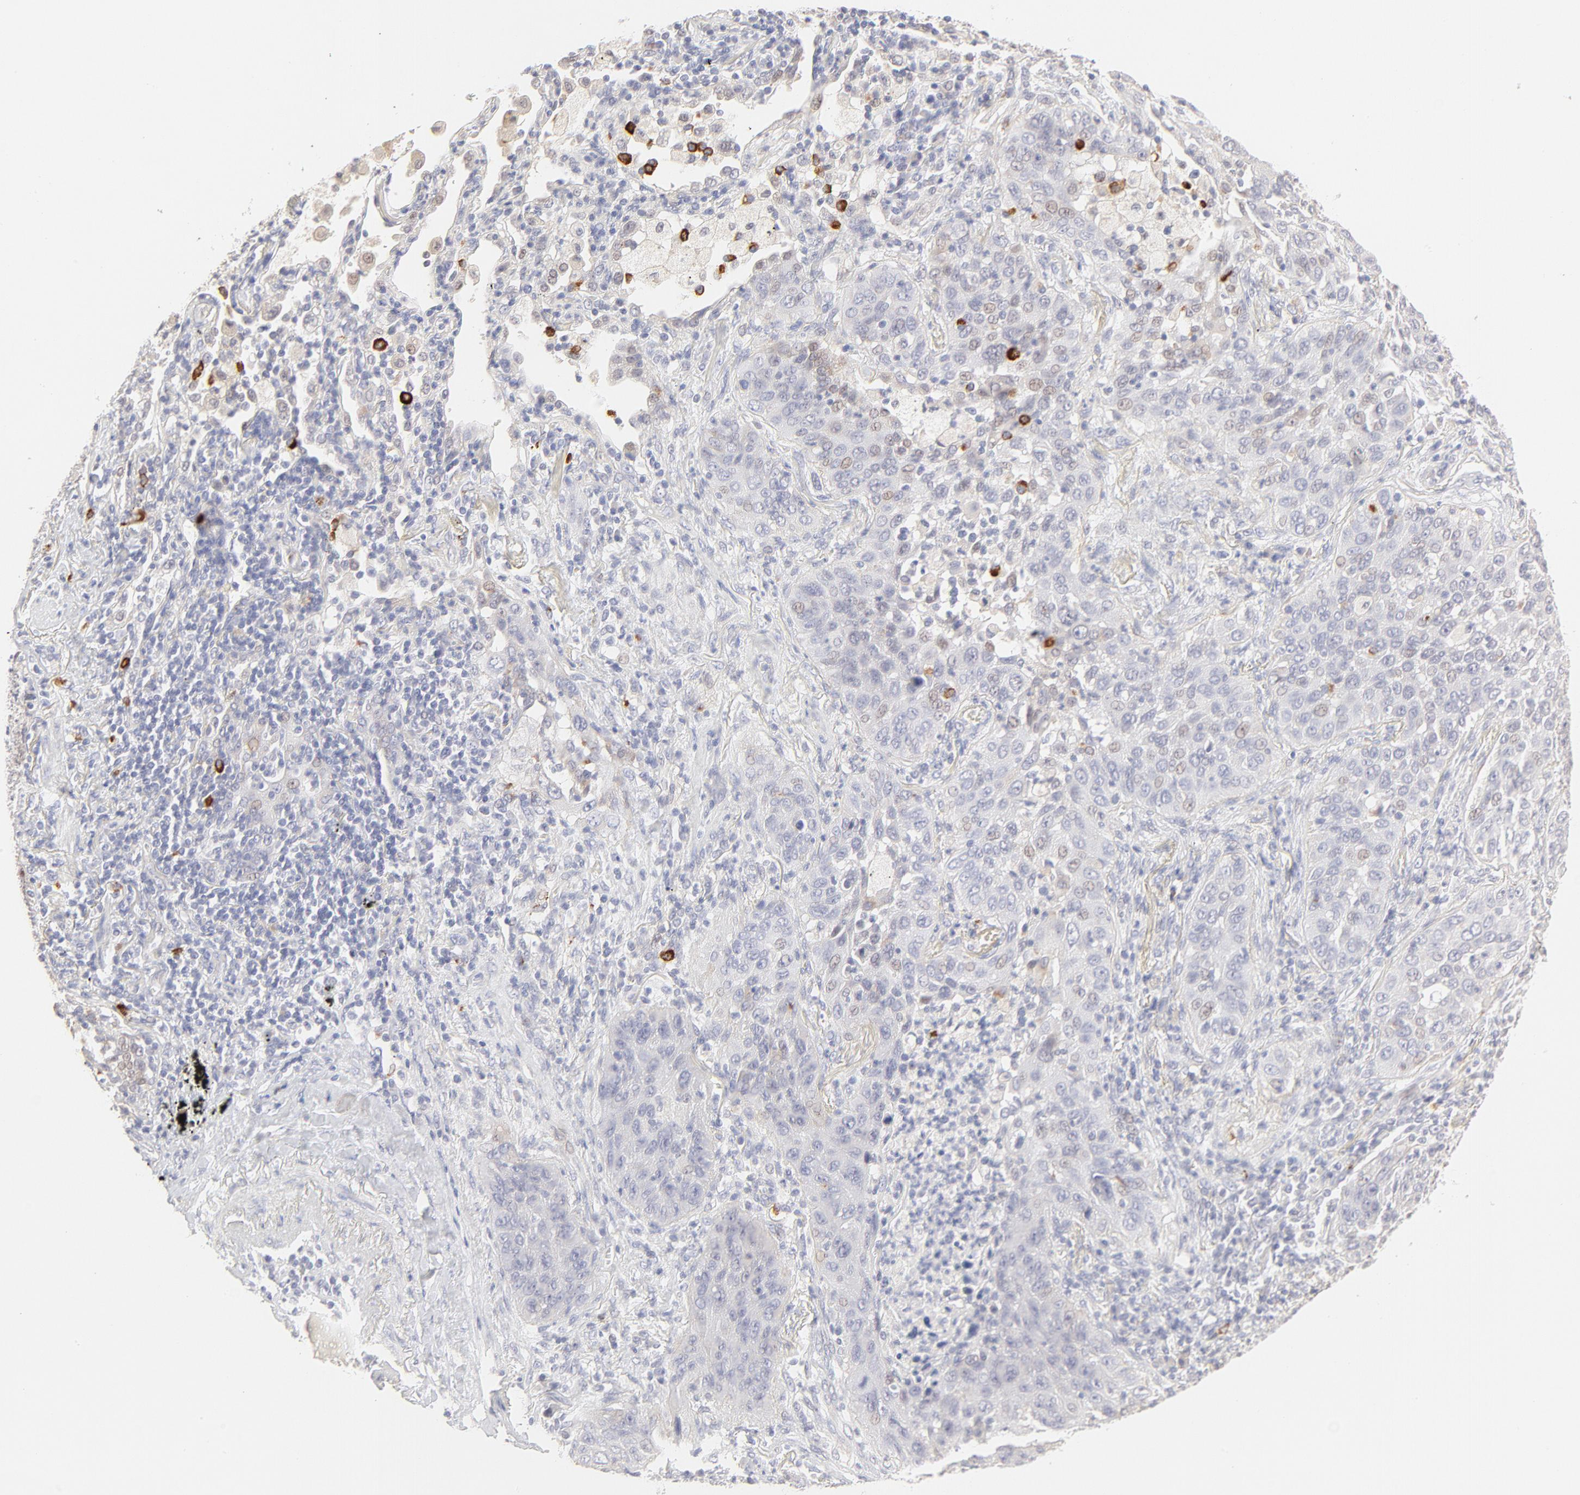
{"staining": {"intensity": "negative", "quantity": "none", "location": "none"}, "tissue": "lung cancer", "cell_type": "Tumor cells", "image_type": "cancer", "snomed": [{"axis": "morphology", "description": "Squamous cell carcinoma, NOS"}, {"axis": "topography", "description": "Lung"}], "caption": "Immunohistochemical staining of human lung cancer displays no significant staining in tumor cells.", "gene": "ELF3", "patient": {"sex": "female", "age": 67}}